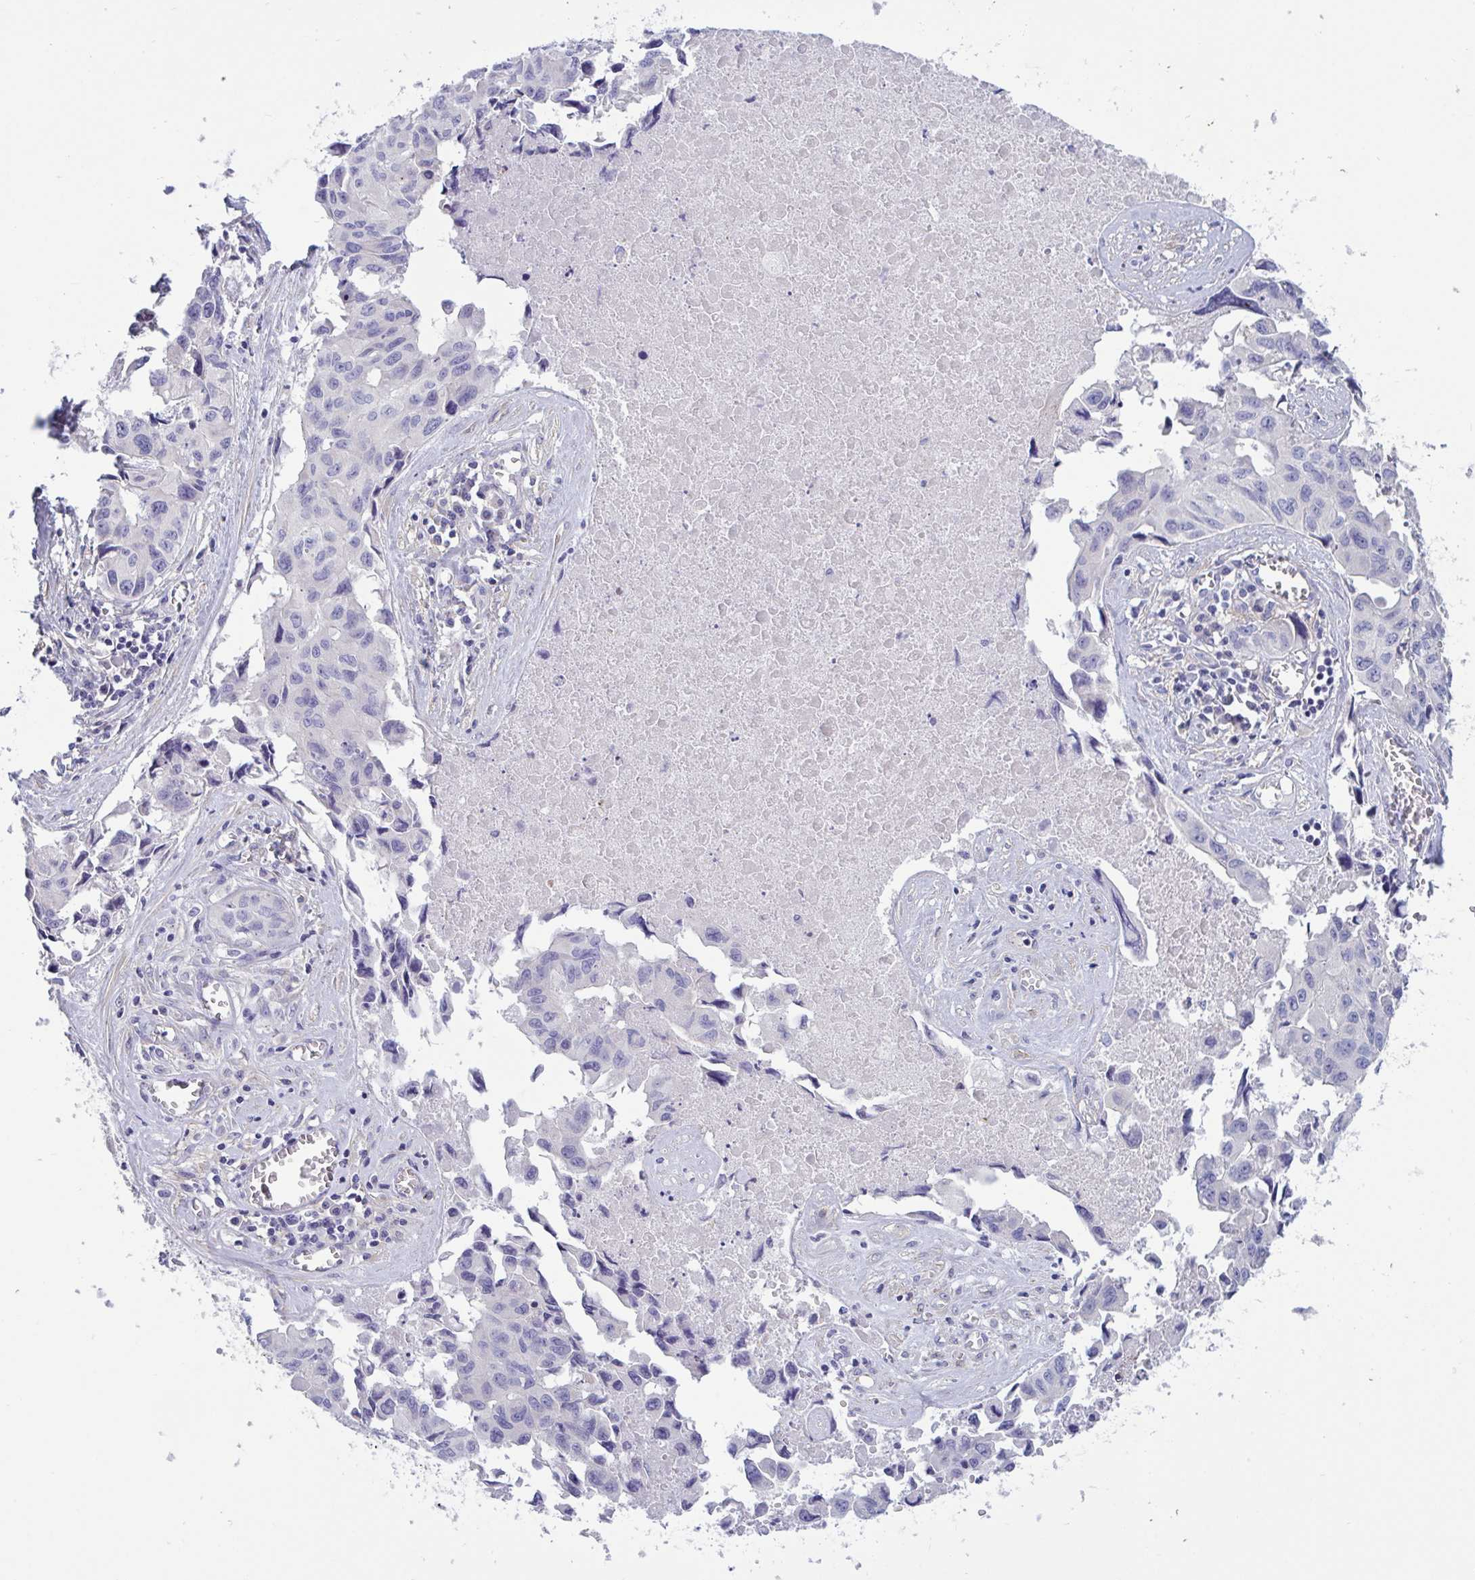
{"staining": {"intensity": "negative", "quantity": "none", "location": "none"}, "tissue": "lung cancer", "cell_type": "Tumor cells", "image_type": "cancer", "snomed": [{"axis": "morphology", "description": "Adenocarcinoma, NOS"}, {"axis": "topography", "description": "Lymph node"}, {"axis": "topography", "description": "Lung"}], "caption": "The IHC image has no significant positivity in tumor cells of lung adenocarcinoma tissue. (DAB (3,3'-diaminobenzidine) immunohistochemistry (IHC) visualized using brightfield microscopy, high magnification).", "gene": "OXLD1", "patient": {"sex": "male", "age": 64}}